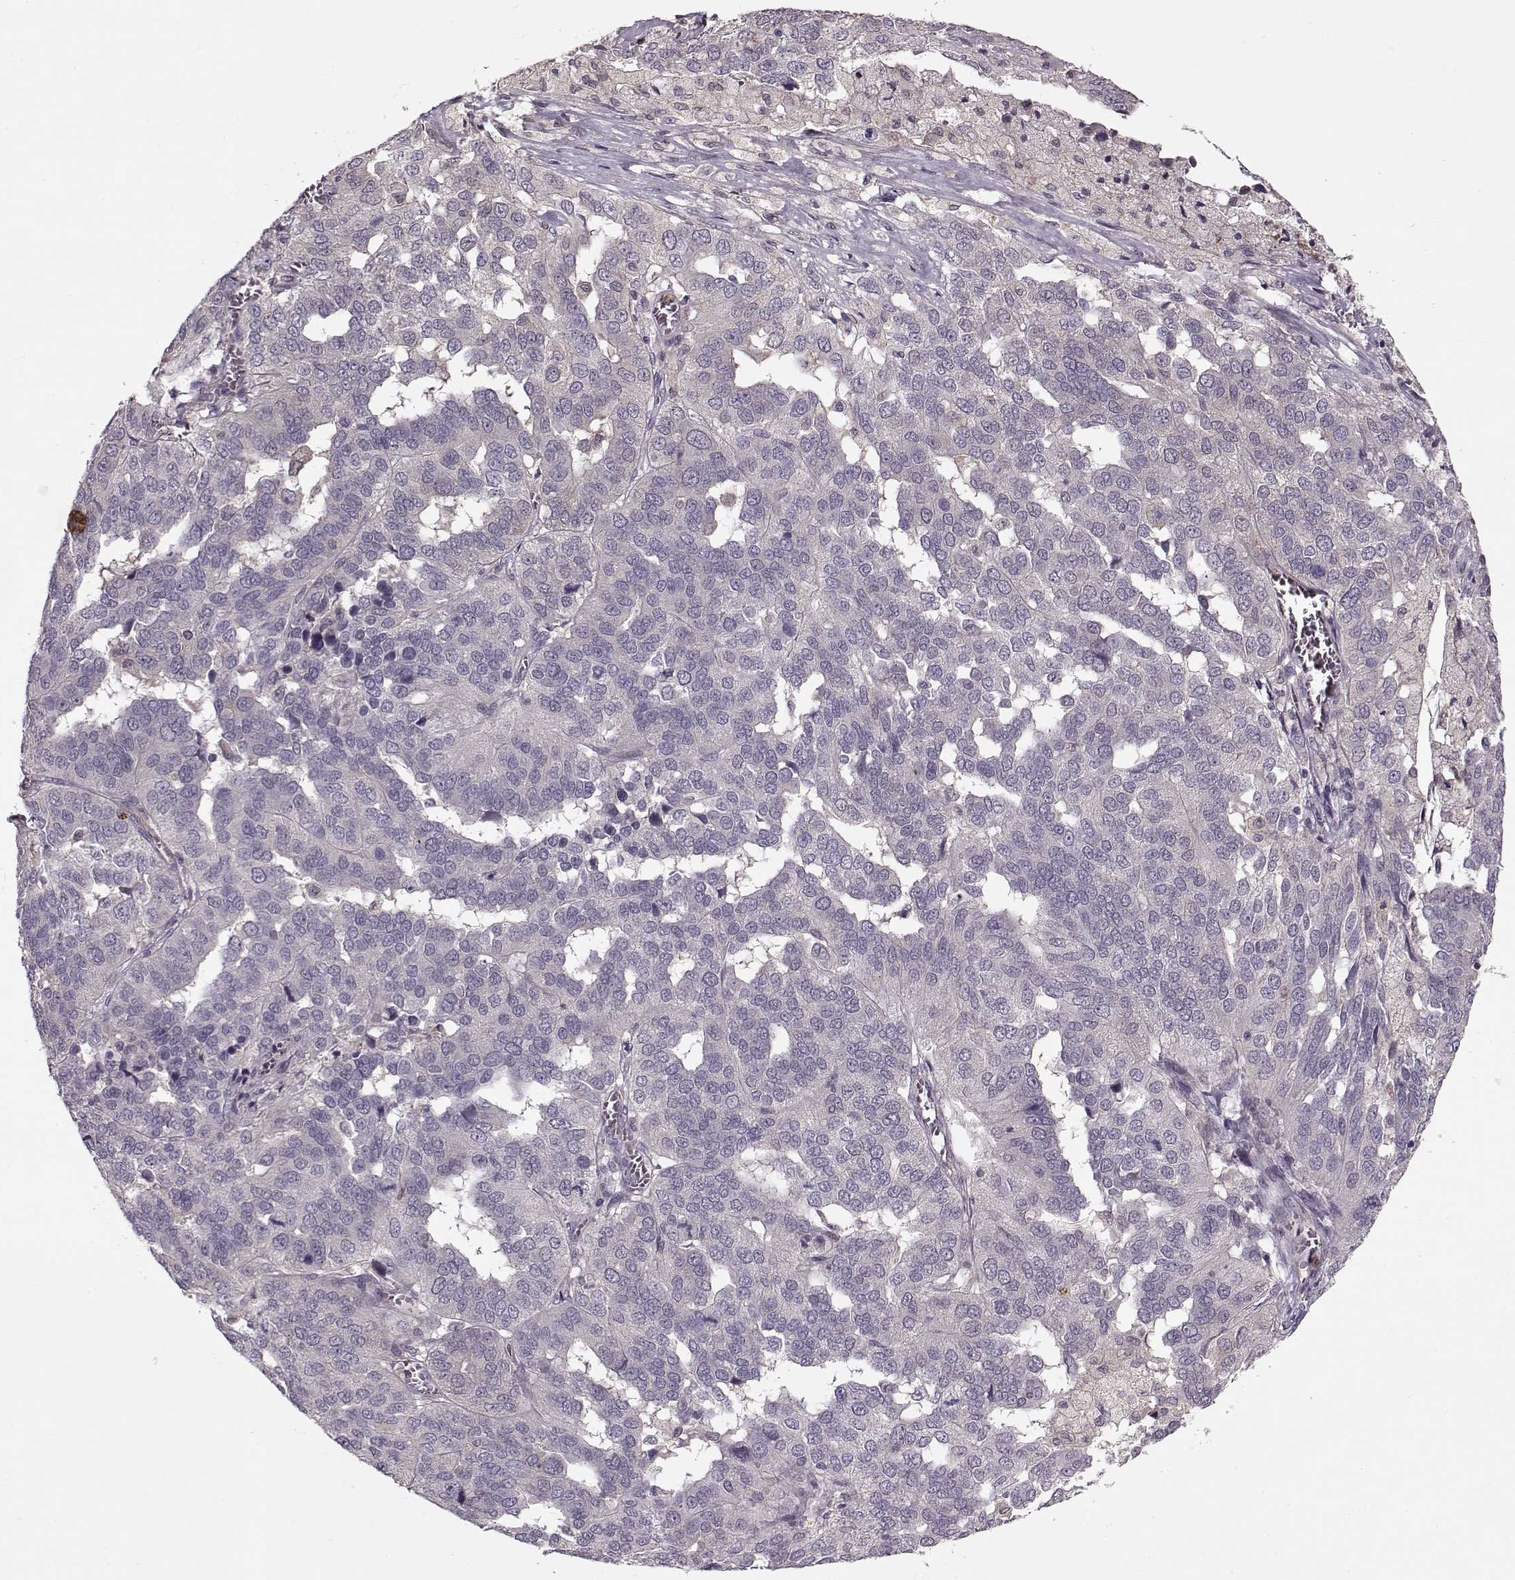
{"staining": {"intensity": "negative", "quantity": "none", "location": "none"}, "tissue": "ovarian cancer", "cell_type": "Tumor cells", "image_type": "cancer", "snomed": [{"axis": "morphology", "description": "Carcinoma, endometroid"}, {"axis": "topography", "description": "Soft tissue"}, {"axis": "topography", "description": "Ovary"}], "caption": "Immunohistochemical staining of human ovarian cancer displays no significant positivity in tumor cells.", "gene": "ACOT11", "patient": {"sex": "female", "age": 52}}